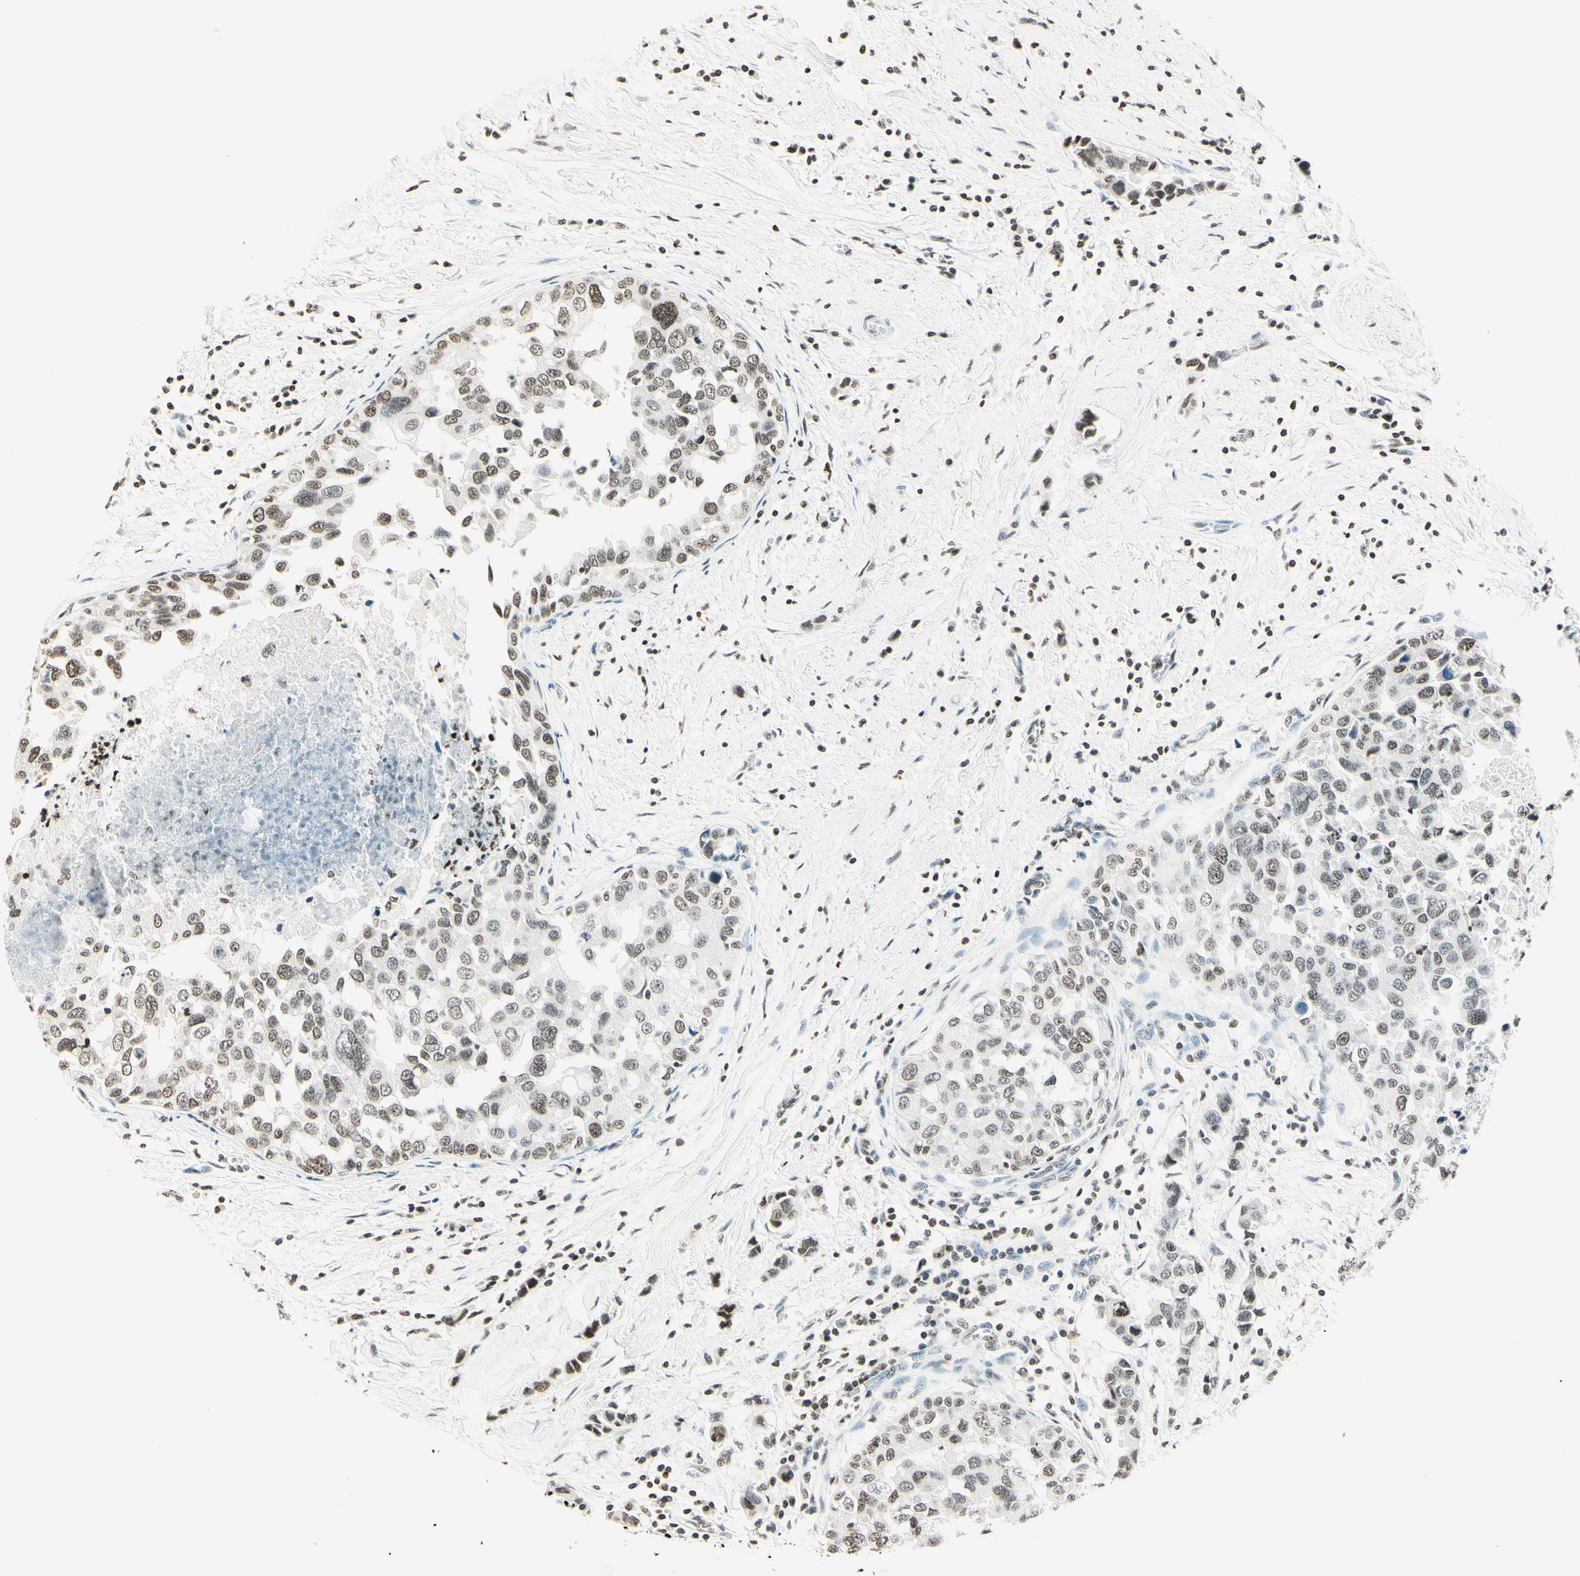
{"staining": {"intensity": "weak", "quantity": "25%-75%", "location": "nuclear"}, "tissue": "breast cancer", "cell_type": "Tumor cells", "image_type": "cancer", "snomed": [{"axis": "morphology", "description": "Normal tissue, NOS"}, {"axis": "morphology", "description": "Duct carcinoma"}, {"axis": "topography", "description": "Breast"}], "caption": "Breast intraductal carcinoma stained with a brown dye shows weak nuclear positive expression in about 25%-75% of tumor cells.", "gene": "MSH2", "patient": {"sex": "female", "age": 50}}